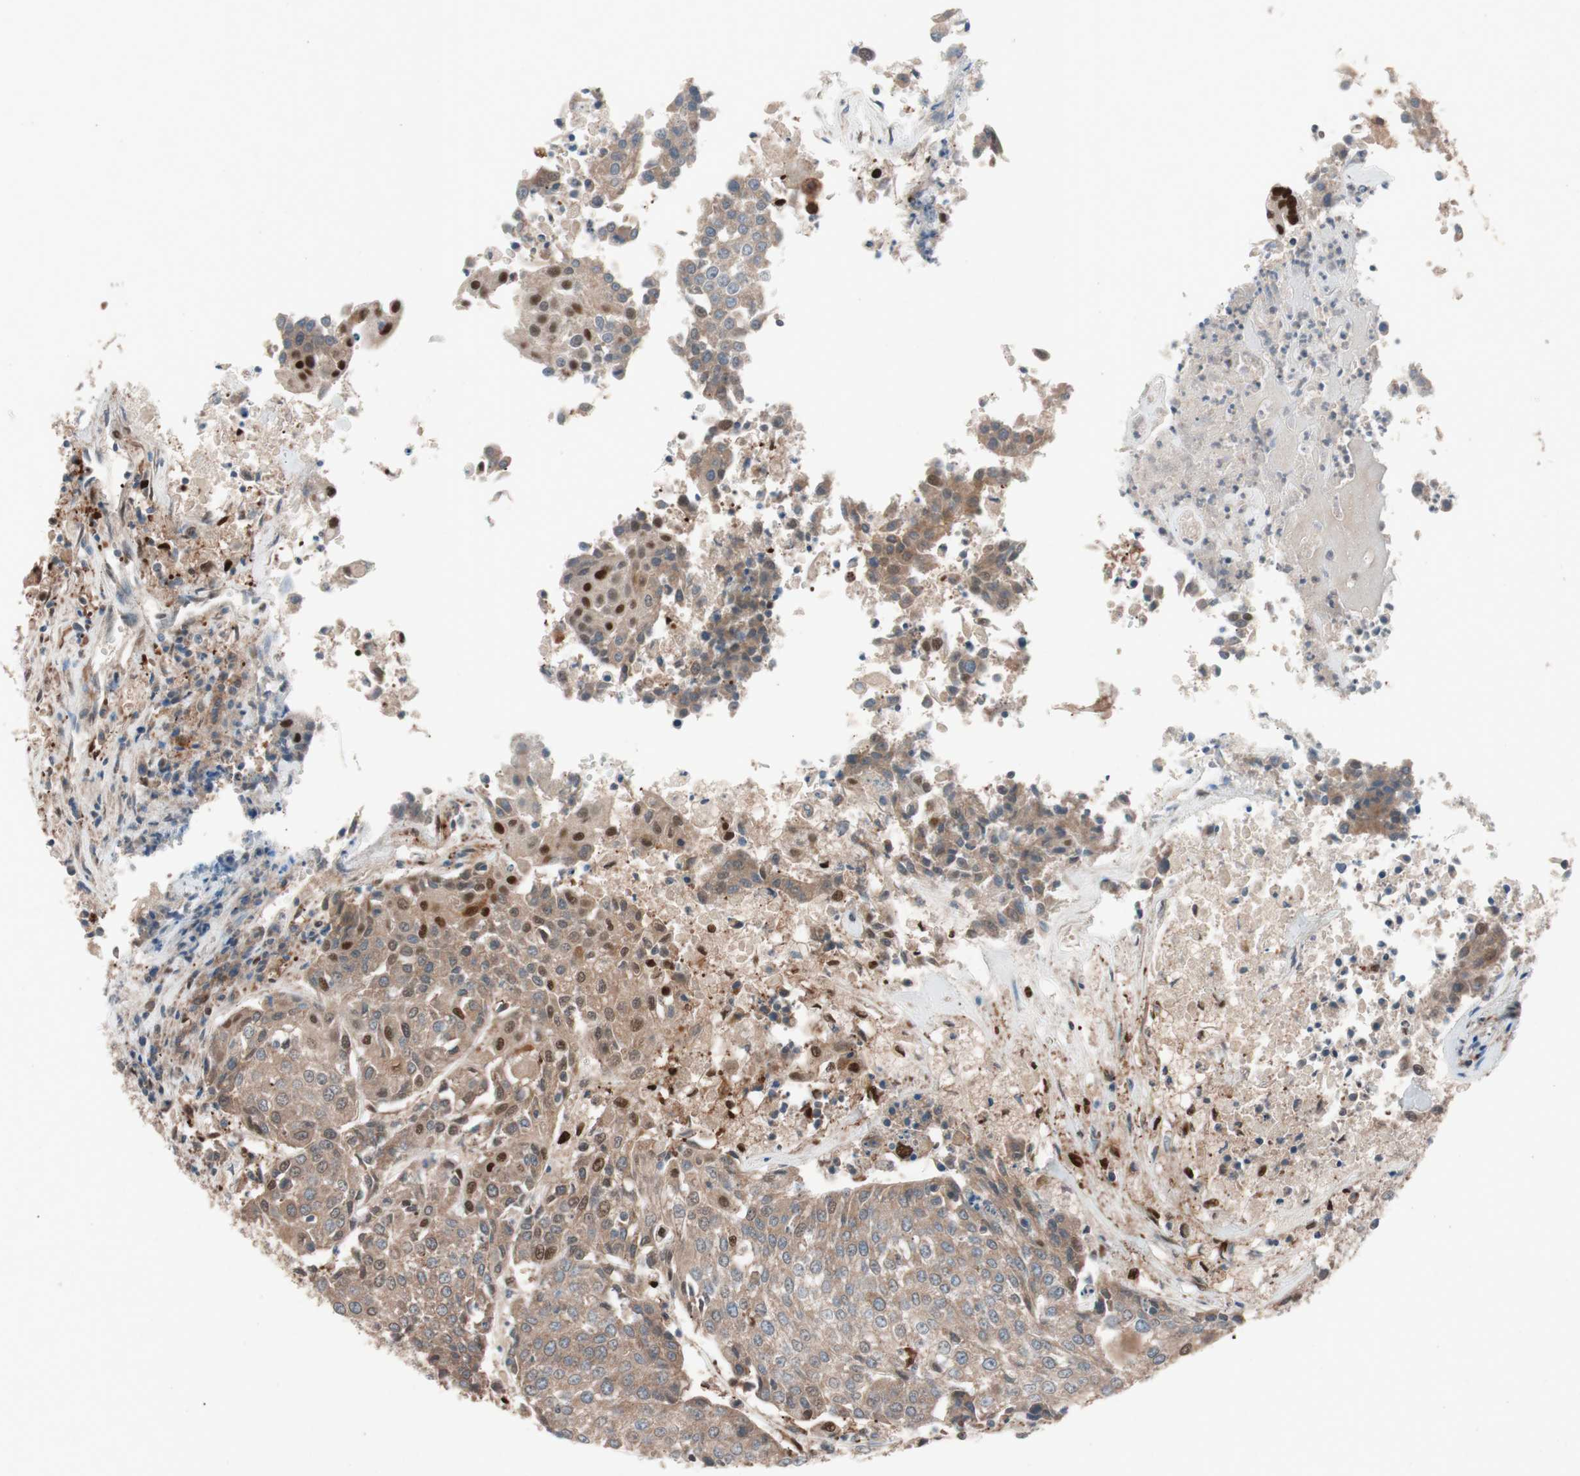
{"staining": {"intensity": "moderate", "quantity": ">75%", "location": "cytoplasmic/membranous"}, "tissue": "urothelial cancer", "cell_type": "Tumor cells", "image_type": "cancer", "snomed": [{"axis": "morphology", "description": "Urothelial carcinoma, High grade"}, {"axis": "topography", "description": "Urinary bladder"}], "caption": "IHC photomicrograph of urothelial cancer stained for a protein (brown), which demonstrates medium levels of moderate cytoplasmic/membranous expression in about >75% of tumor cells.", "gene": "FAAH", "patient": {"sex": "female", "age": 85}}